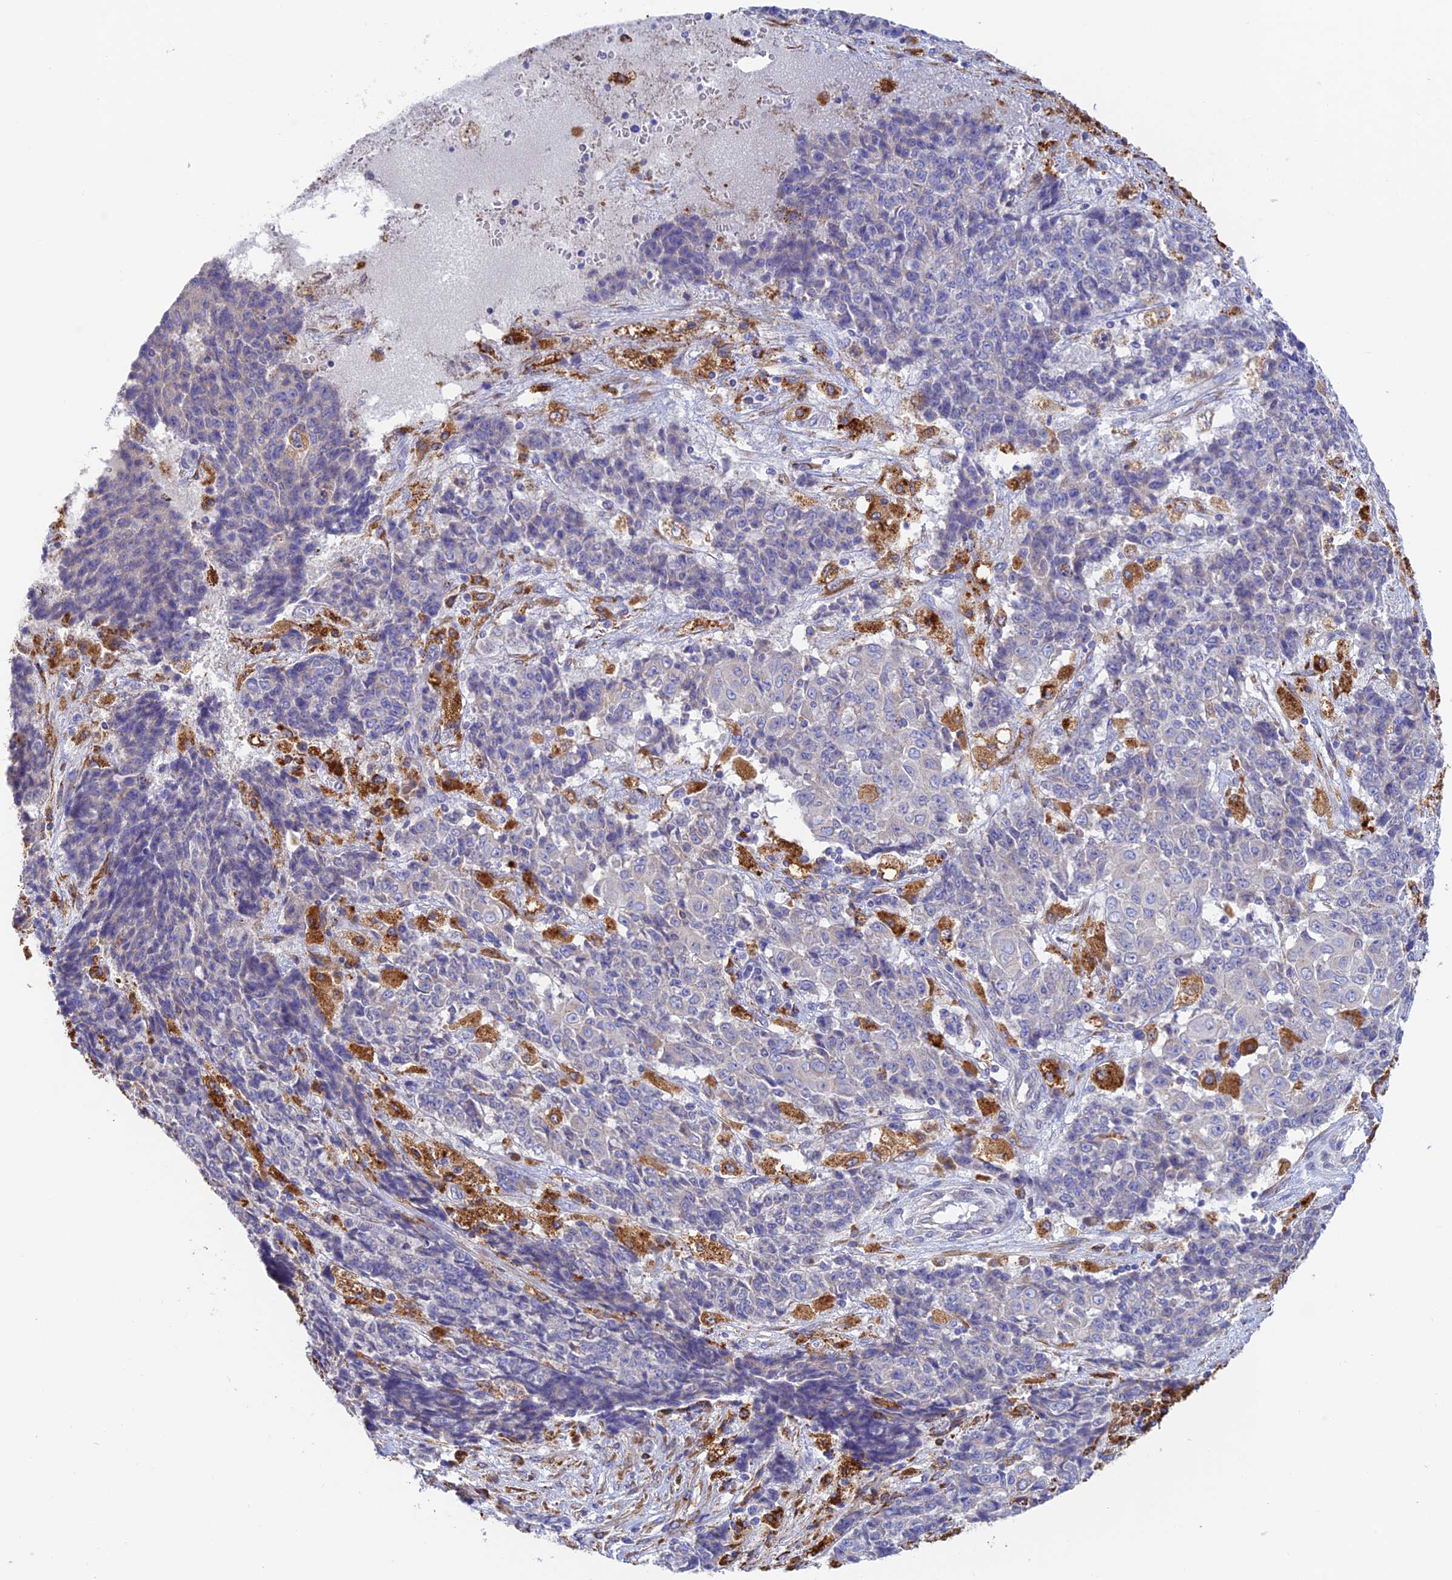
{"staining": {"intensity": "negative", "quantity": "none", "location": "none"}, "tissue": "ovarian cancer", "cell_type": "Tumor cells", "image_type": "cancer", "snomed": [{"axis": "morphology", "description": "Carcinoma, endometroid"}, {"axis": "topography", "description": "Ovary"}], "caption": "Tumor cells are negative for brown protein staining in ovarian cancer (endometroid carcinoma).", "gene": "VKORC1", "patient": {"sex": "female", "age": 42}}